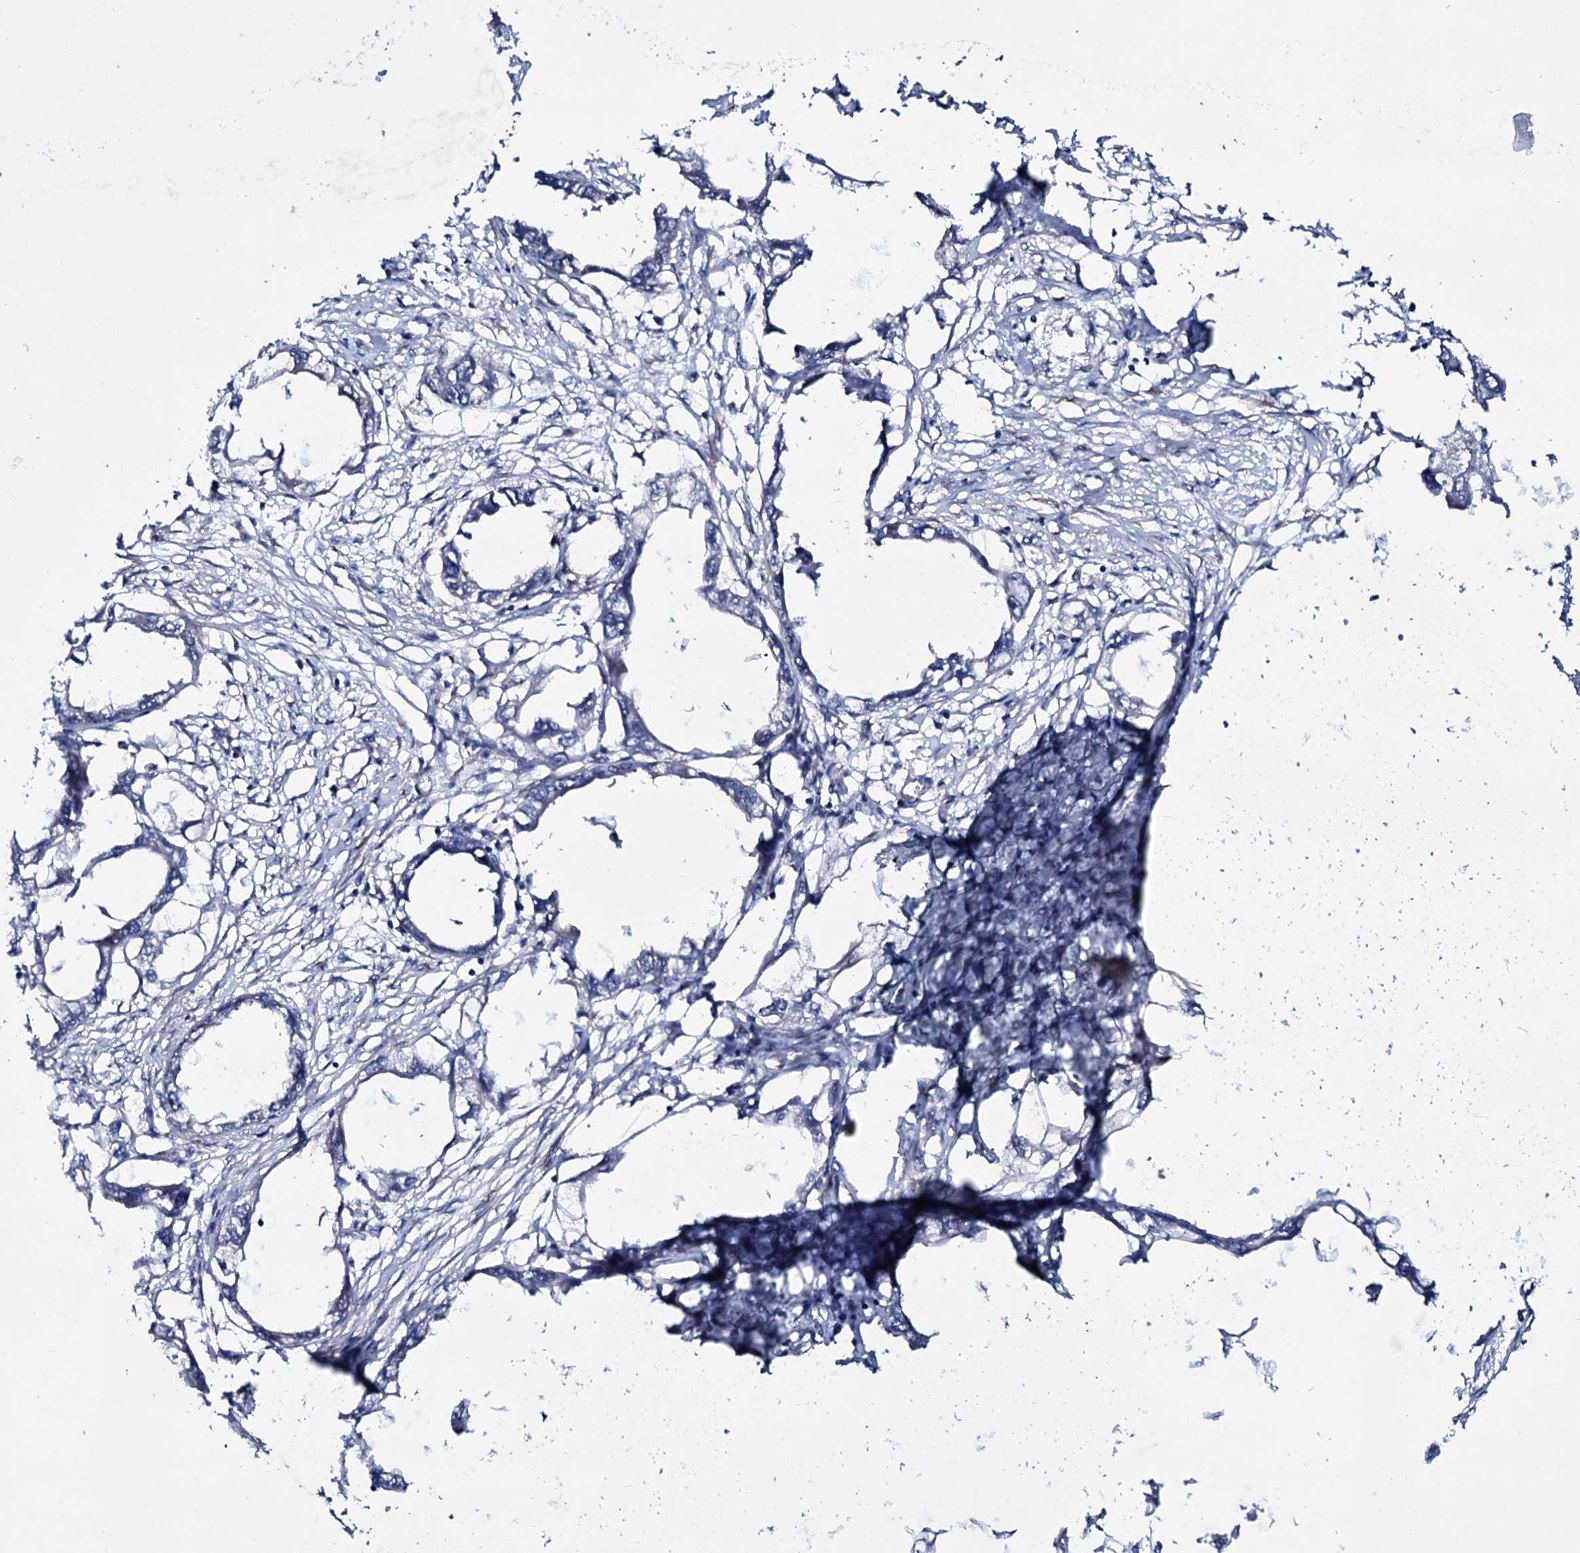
{"staining": {"intensity": "negative", "quantity": "none", "location": "none"}, "tissue": "endometrial cancer", "cell_type": "Tumor cells", "image_type": "cancer", "snomed": [{"axis": "morphology", "description": "Adenocarcinoma, NOS"}, {"axis": "morphology", "description": "Adenocarcinoma, metastatic, NOS"}, {"axis": "topography", "description": "Adipose tissue"}, {"axis": "topography", "description": "Endometrium"}], "caption": "High power microscopy micrograph of an immunohistochemistry micrograph of endometrial cancer (metastatic adenocarcinoma), revealing no significant staining in tumor cells.", "gene": "EYA4", "patient": {"sex": "female", "age": 67}}